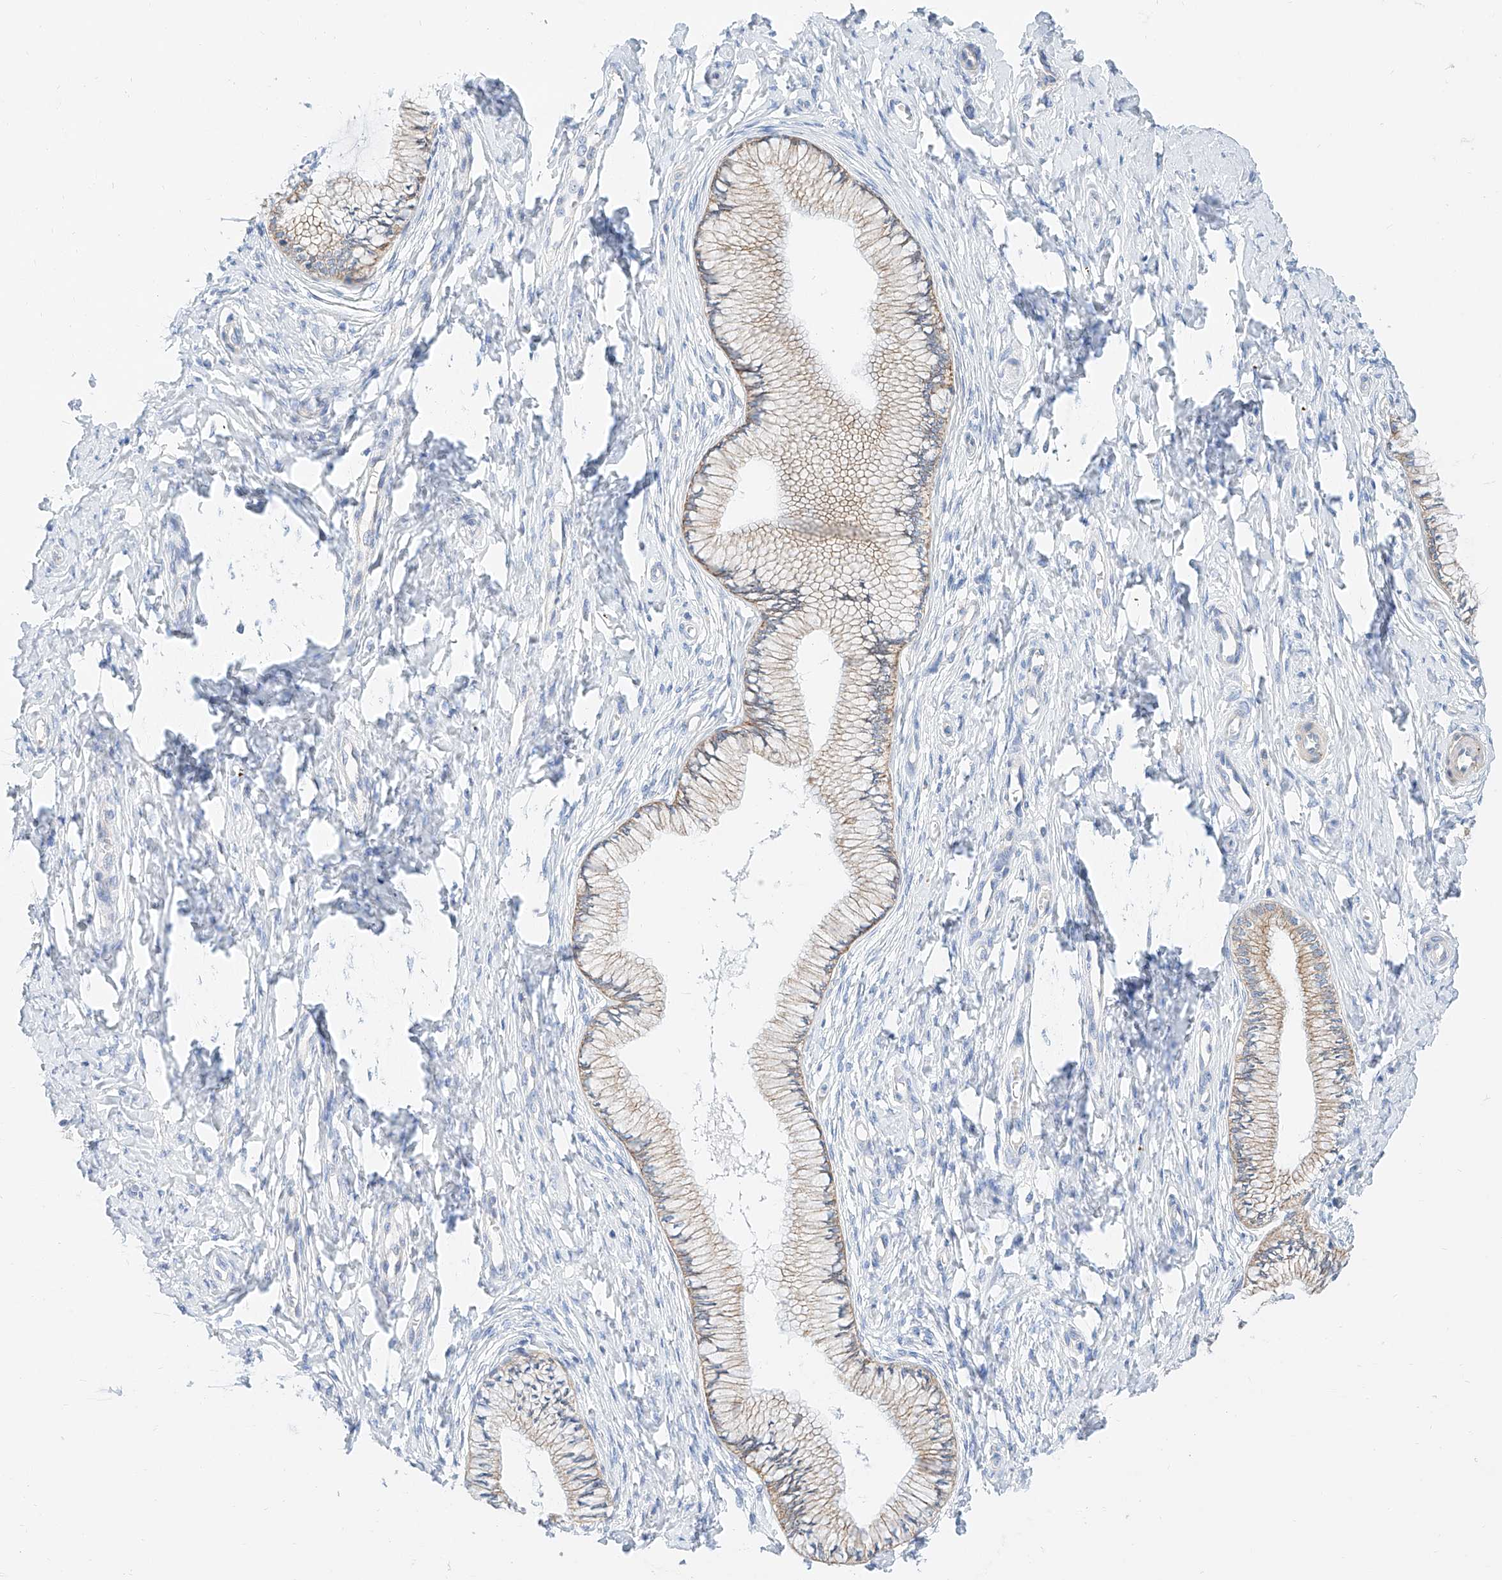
{"staining": {"intensity": "weak", "quantity": "<25%", "location": "cytoplasmic/membranous"}, "tissue": "cervix", "cell_type": "Glandular cells", "image_type": "normal", "snomed": [{"axis": "morphology", "description": "Normal tissue, NOS"}, {"axis": "topography", "description": "Cervix"}], "caption": "IHC image of normal cervix: human cervix stained with DAB demonstrates no significant protein positivity in glandular cells. The staining is performed using DAB (3,3'-diaminobenzidine) brown chromogen with nuclei counter-stained in using hematoxylin.", "gene": "SBSPON", "patient": {"sex": "female", "age": 36}}